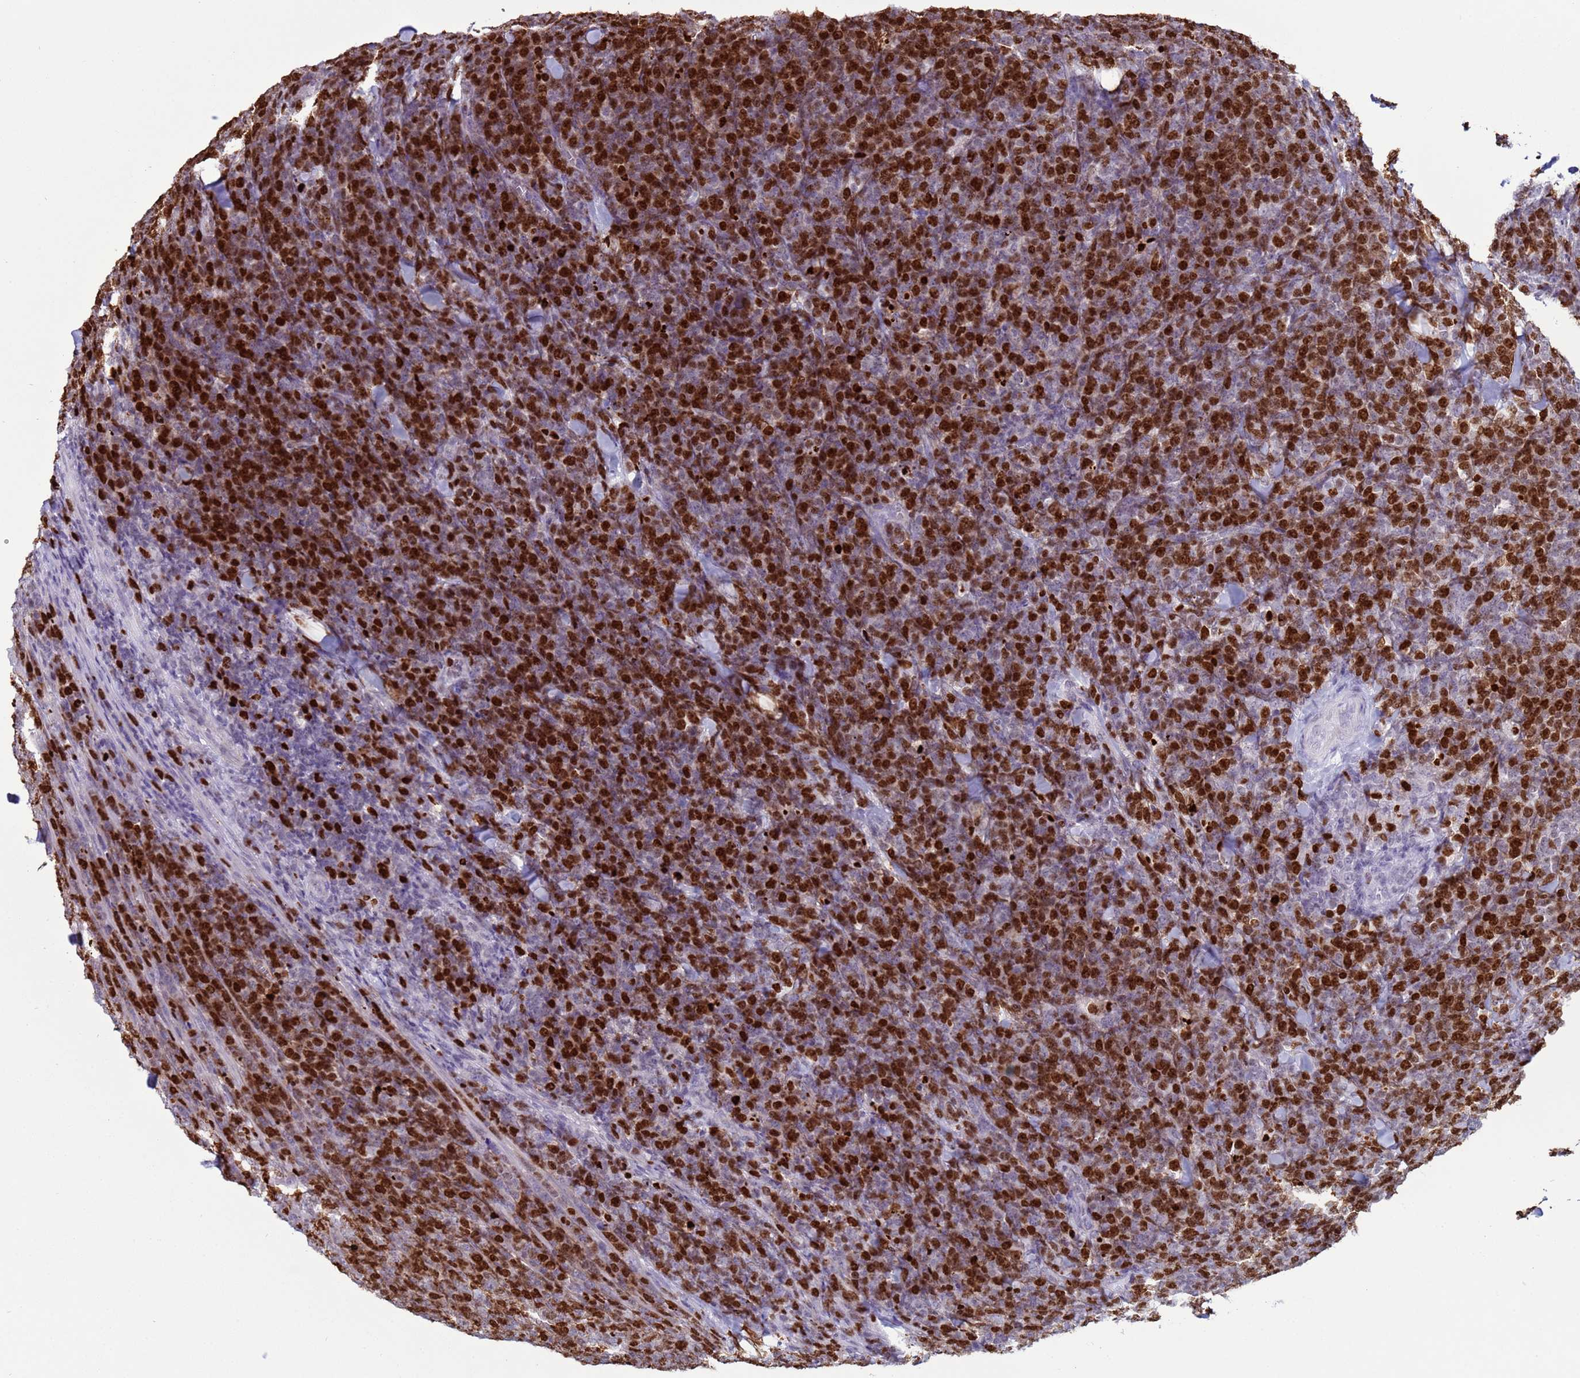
{"staining": {"intensity": "strong", "quantity": ">75%", "location": "nuclear"}, "tissue": "lymphoma", "cell_type": "Tumor cells", "image_type": "cancer", "snomed": [{"axis": "morphology", "description": "Malignant lymphoma, non-Hodgkin's type, High grade"}, {"axis": "topography", "description": "Small intestine"}], "caption": "Immunohistochemistry (DAB) staining of lymphoma demonstrates strong nuclear protein positivity in approximately >75% of tumor cells.", "gene": "H4C8", "patient": {"sex": "male", "age": 8}}